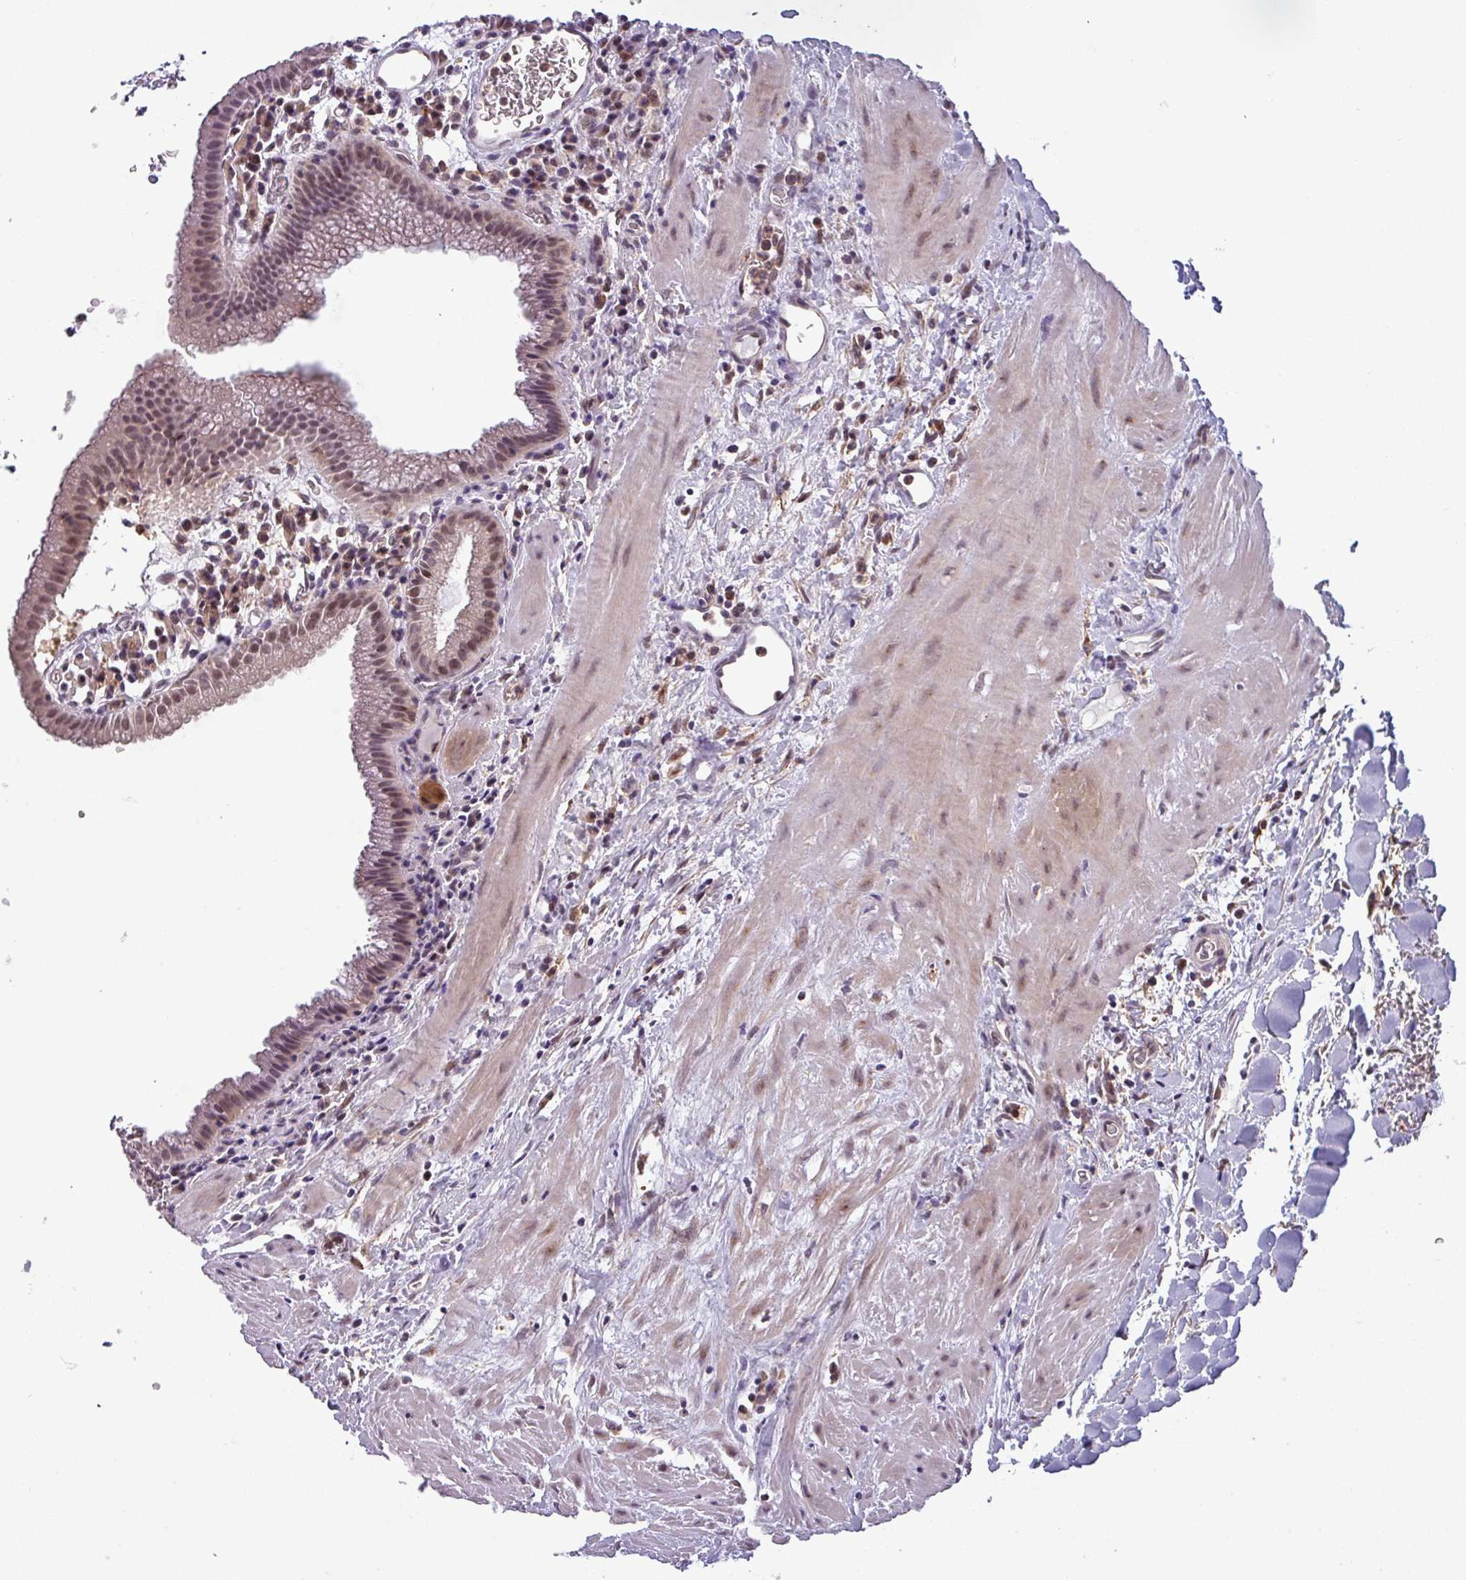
{"staining": {"intensity": "moderate", "quantity": ">75%", "location": "cytoplasmic/membranous,nuclear"}, "tissue": "gallbladder", "cell_type": "Glandular cells", "image_type": "normal", "snomed": [{"axis": "morphology", "description": "Normal tissue, NOS"}, {"axis": "topography", "description": "Gallbladder"}], "caption": "This photomicrograph demonstrates immunohistochemistry staining of benign gallbladder, with medium moderate cytoplasmic/membranous,nuclear staining in about >75% of glandular cells.", "gene": "NPFFR1", "patient": {"sex": "male", "age": 78}}